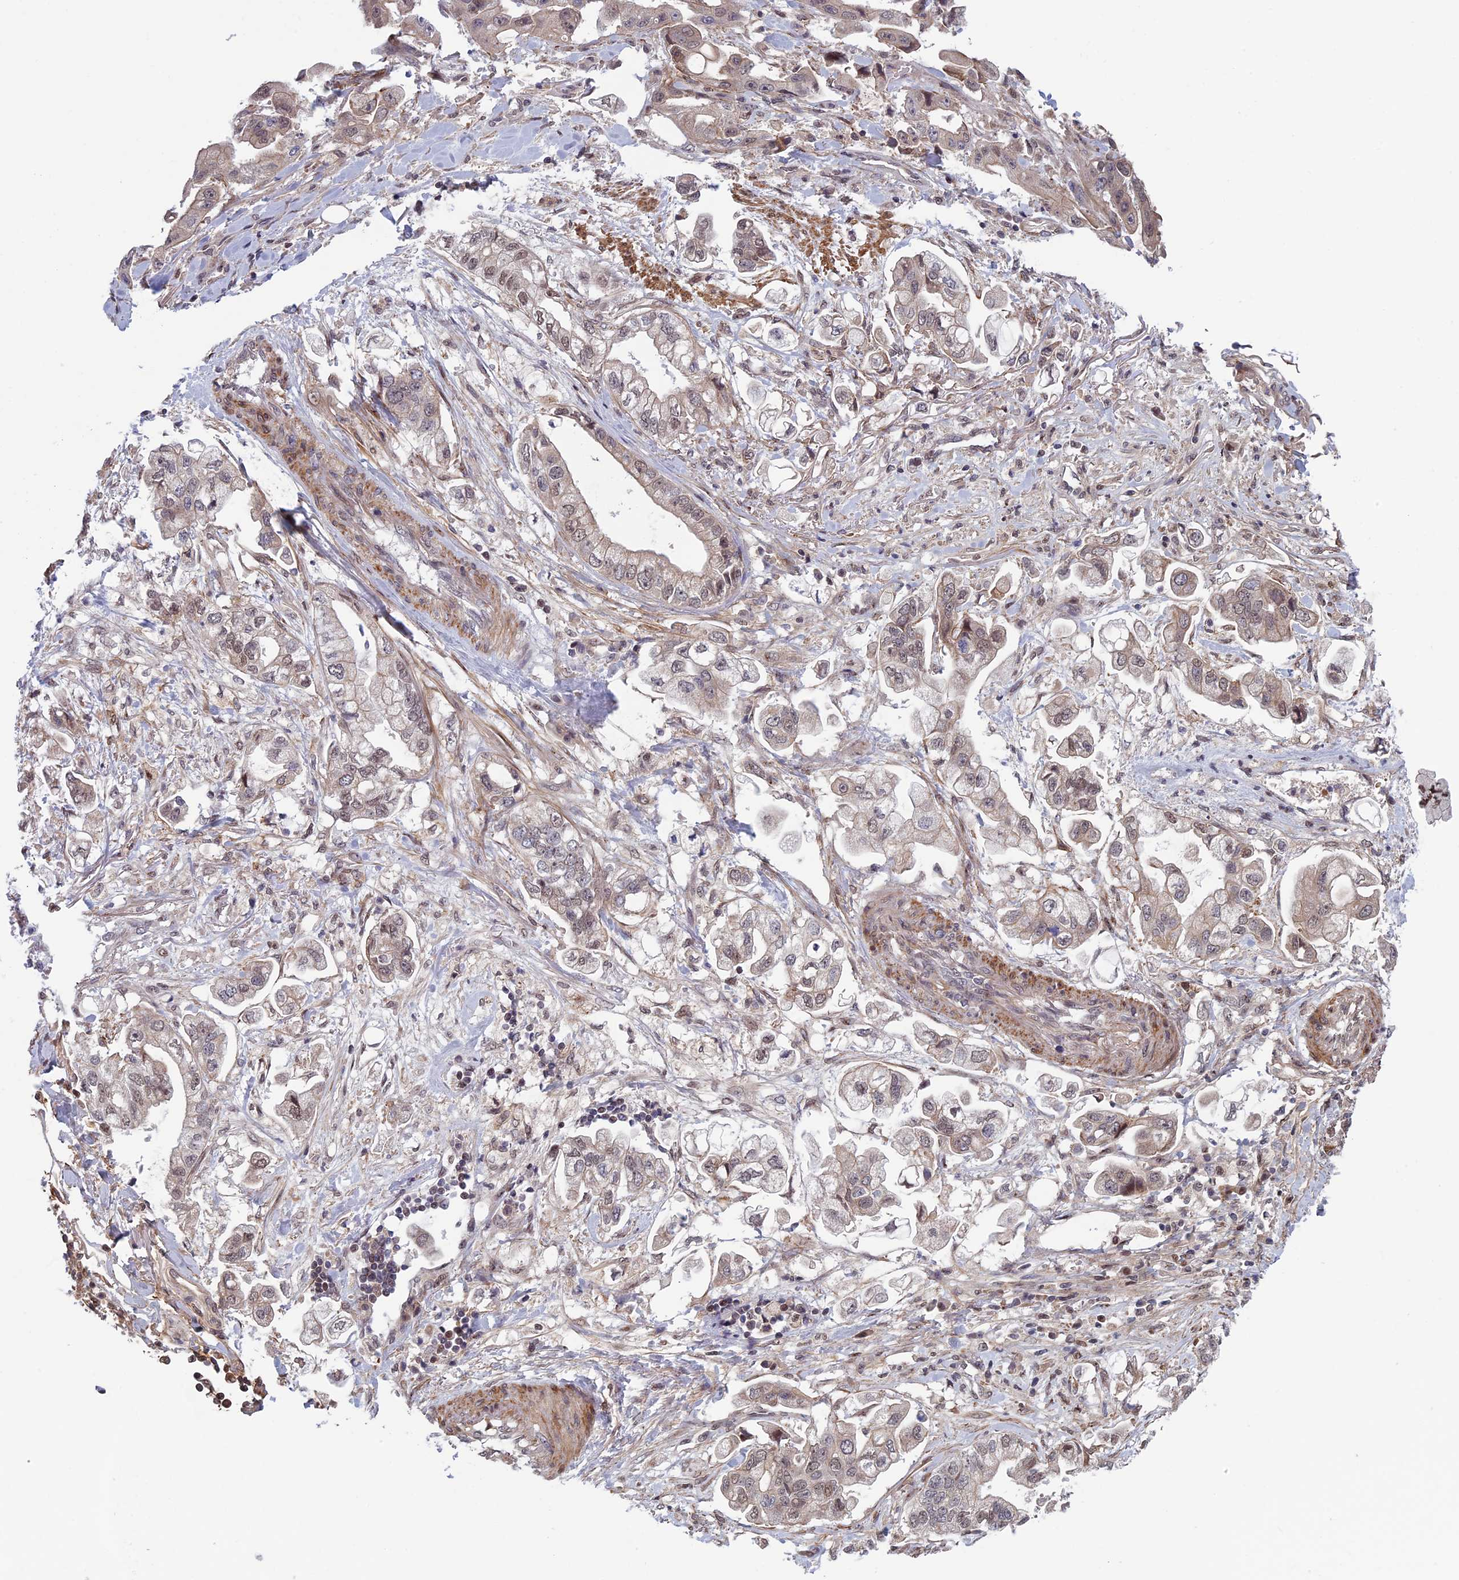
{"staining": {"intensity": "weak", "quantity": "25%-75%", "location": "nuclear"}, "tissue": "stomach cancer", "cell_type": "Tumor cells", "image_type": "cancer", "snomed": [{"axis": "morphology", "description": "Adenocarcinoma, NOS"}, {"axis": "topography", "description": "Stomach"}], "caption": "This photomicrograph displays IHC staining of human adenocarcinoma (stomach), with low weak nuclear positivity in about 25%-75% of tumor cells.", "gene": "FADS1", "patient": {"sex": "male", "age": 62}}